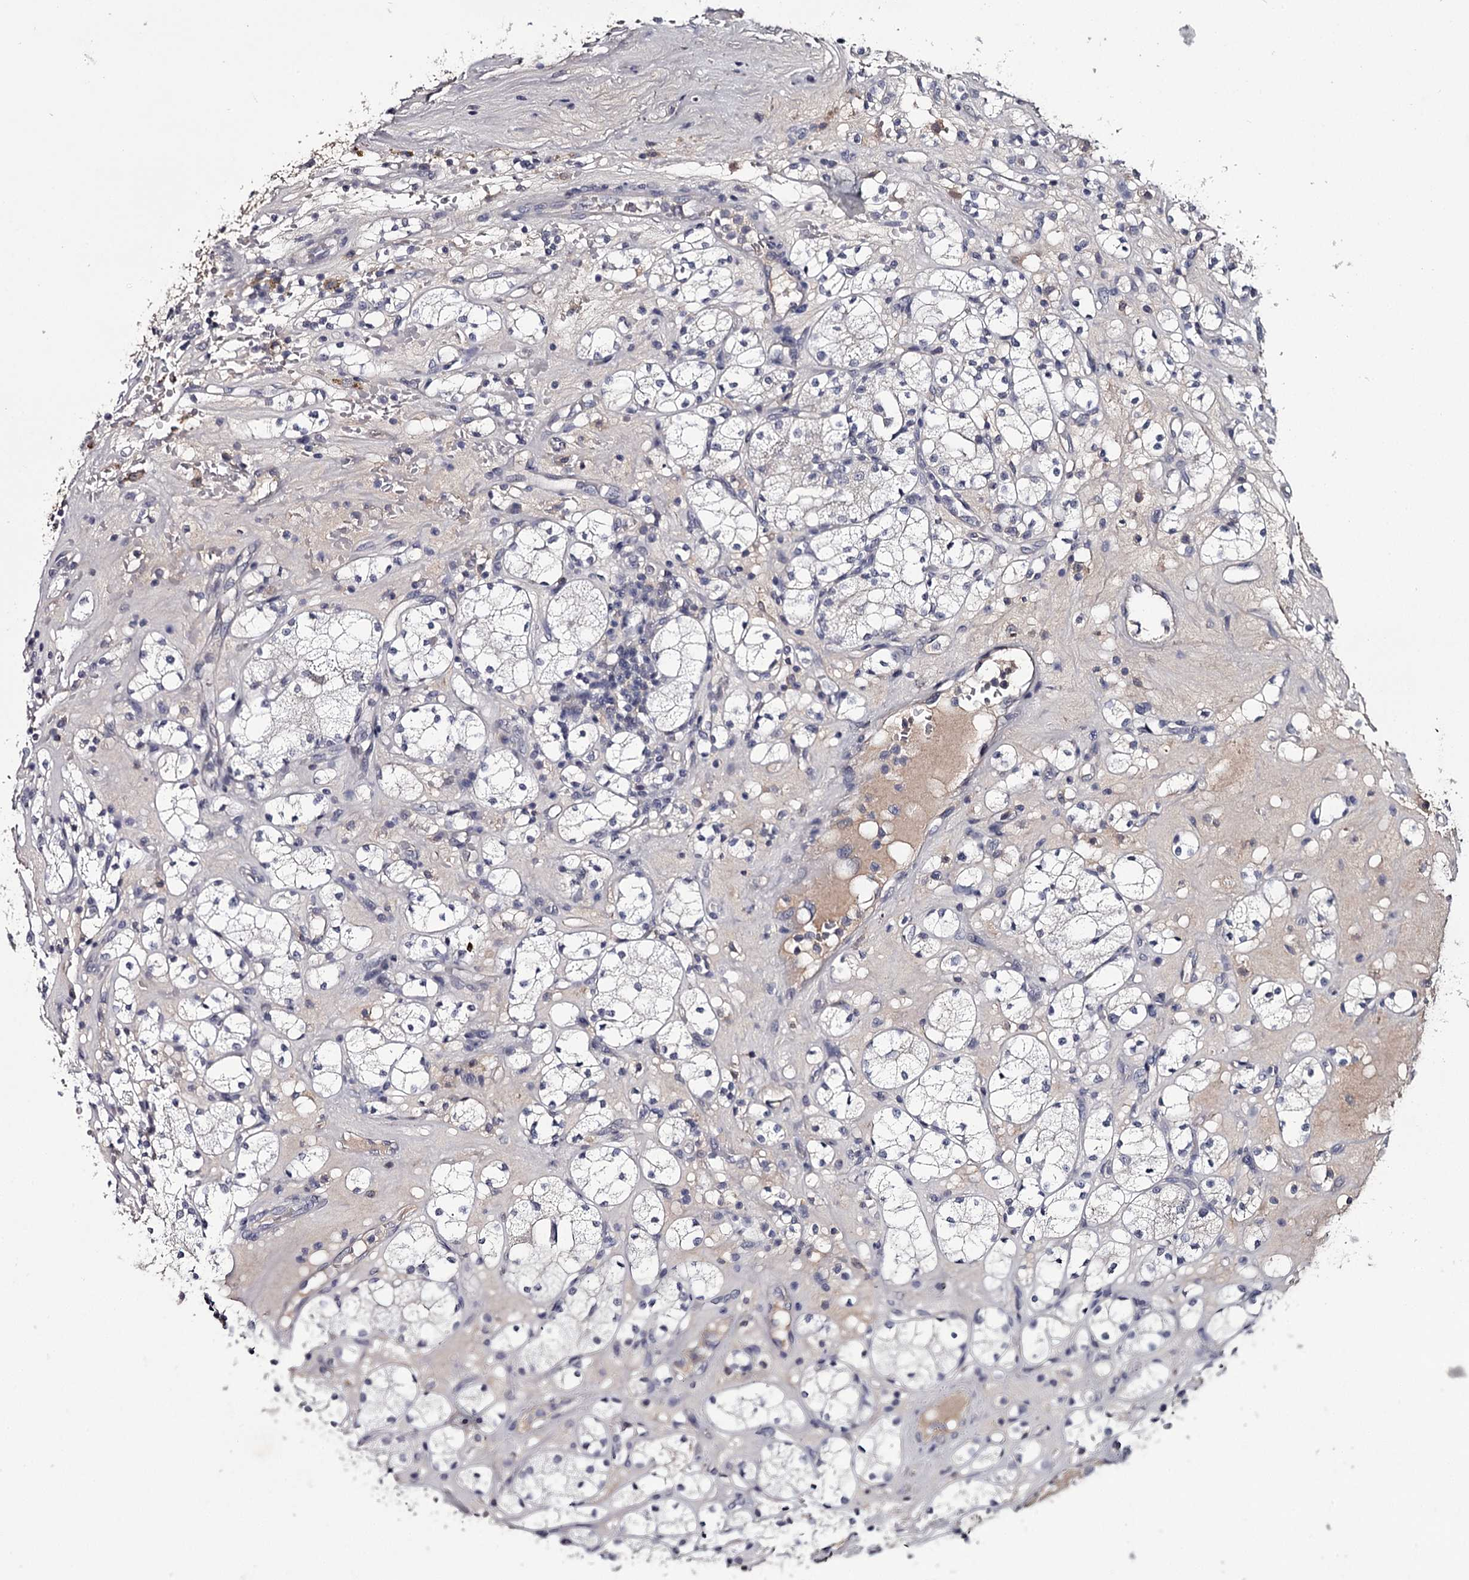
{"staining": {"intensity": "negative", "quantity": "none", "location": "none"}, "tissue": "renal cancer", "cell_type": "Tumor cells", "image_type": "cancer", "snomed": [{"axis": "morphology", "description": "Adenocarcinoma, NOS"}, {"axis": "topography", "description": "Kidney"}], "caption": "Immunohistochemistry of renal cancer (adenocarcinoma) exhibits no staining in tumor cells.", "gene": "FDXACB1", "patient": {"sex": "male", "age": 77}}